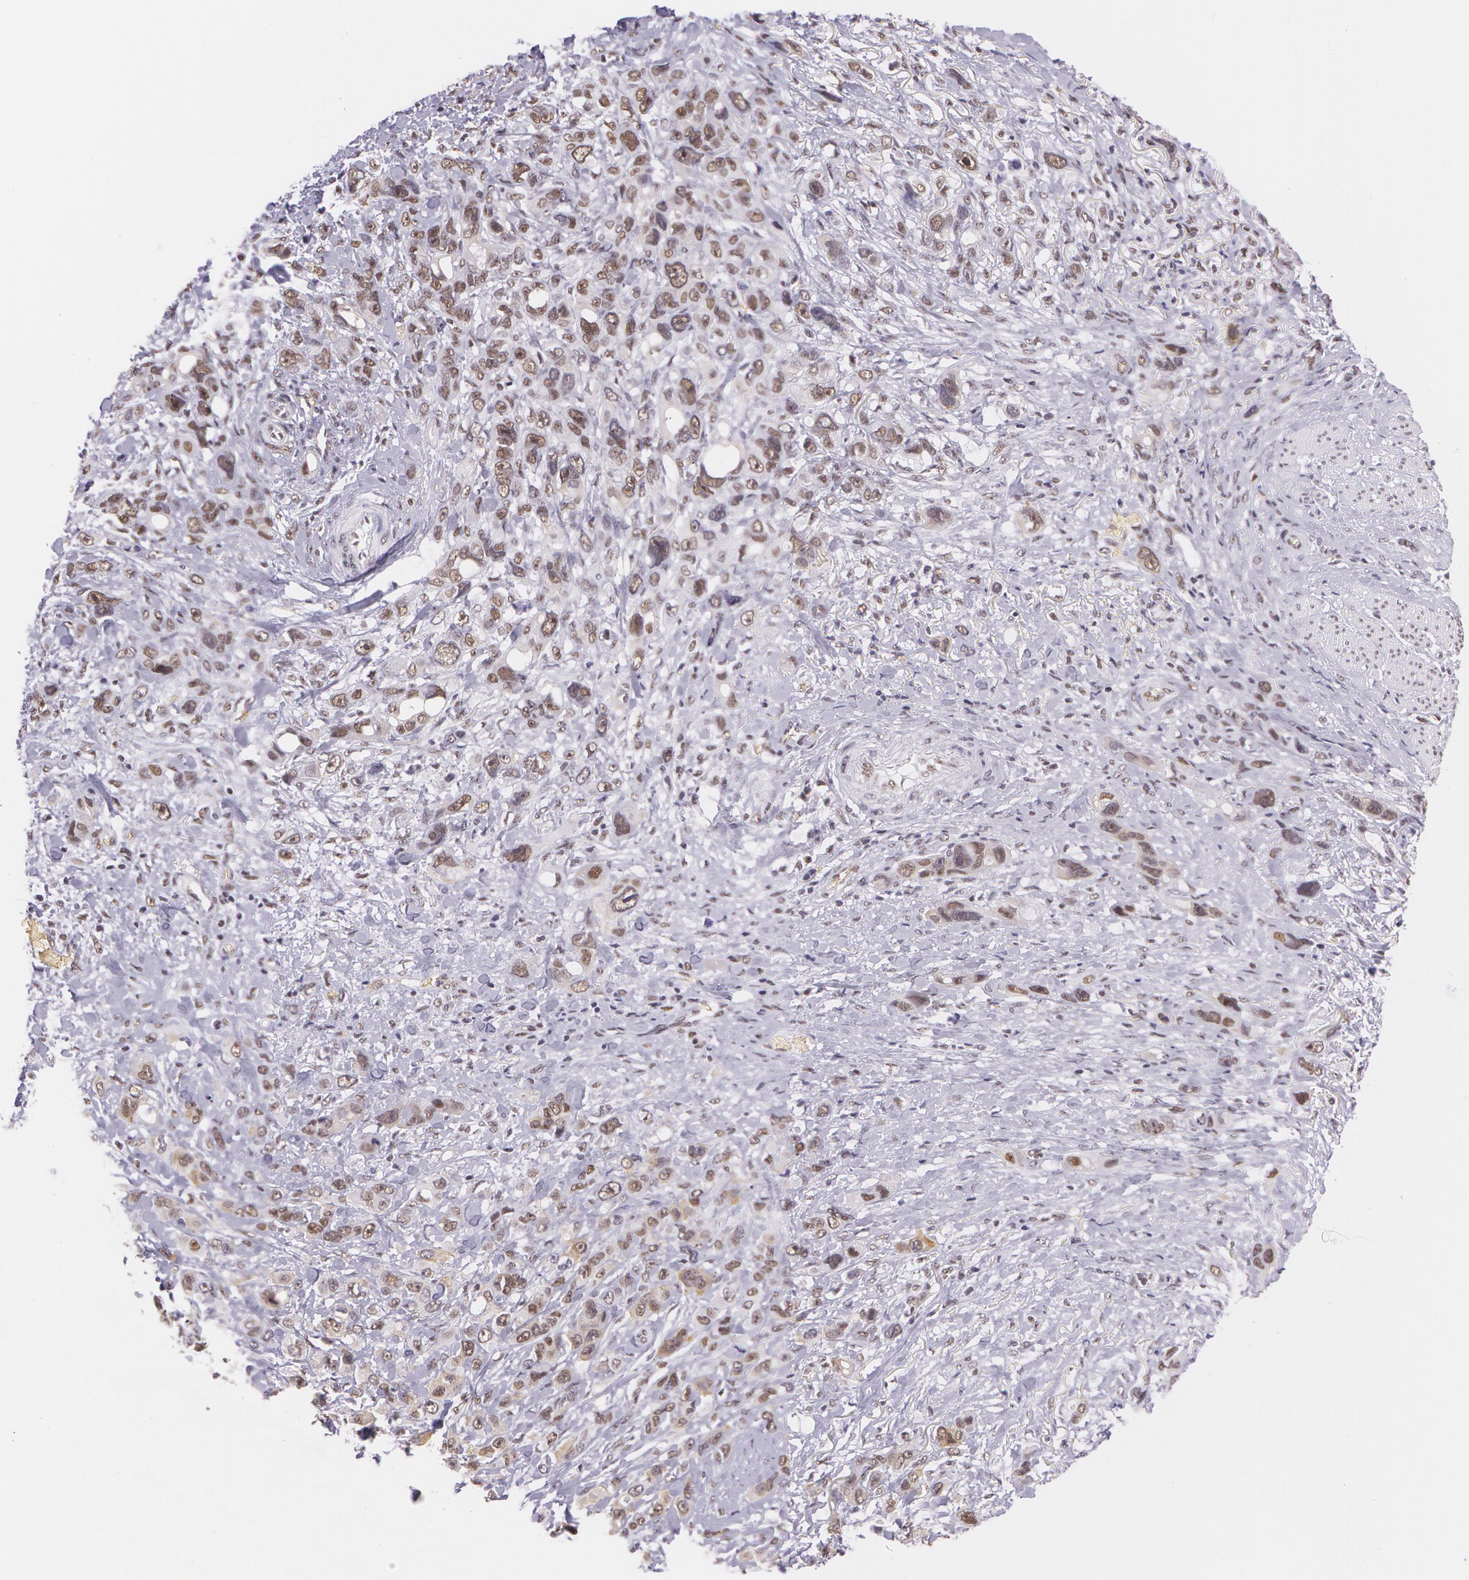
{"staining": {"intensity": "moderate", "quantity": "25%-75%", "location": "cytoplasmic/membranous,nuclear"}, "tissue": "stomach cancer", "cell_type": "Tumor cells", "image_type": "cancer", "snomed": [{"axis": "morphology", "description": "Adenocarcinoma, NOS"}, {"axis": "topography", "description": "Stomach, upper"}], "caption": "Adenocarcinoma (stomach) was stained to show a protein in brown. There is medium levels of moderate cytoplasmic/membranous and nuclear positivity in approximately 25%-75% of tumor cells.", "gene": "NBN", "patient": {"sex": "male", "age": 47}}